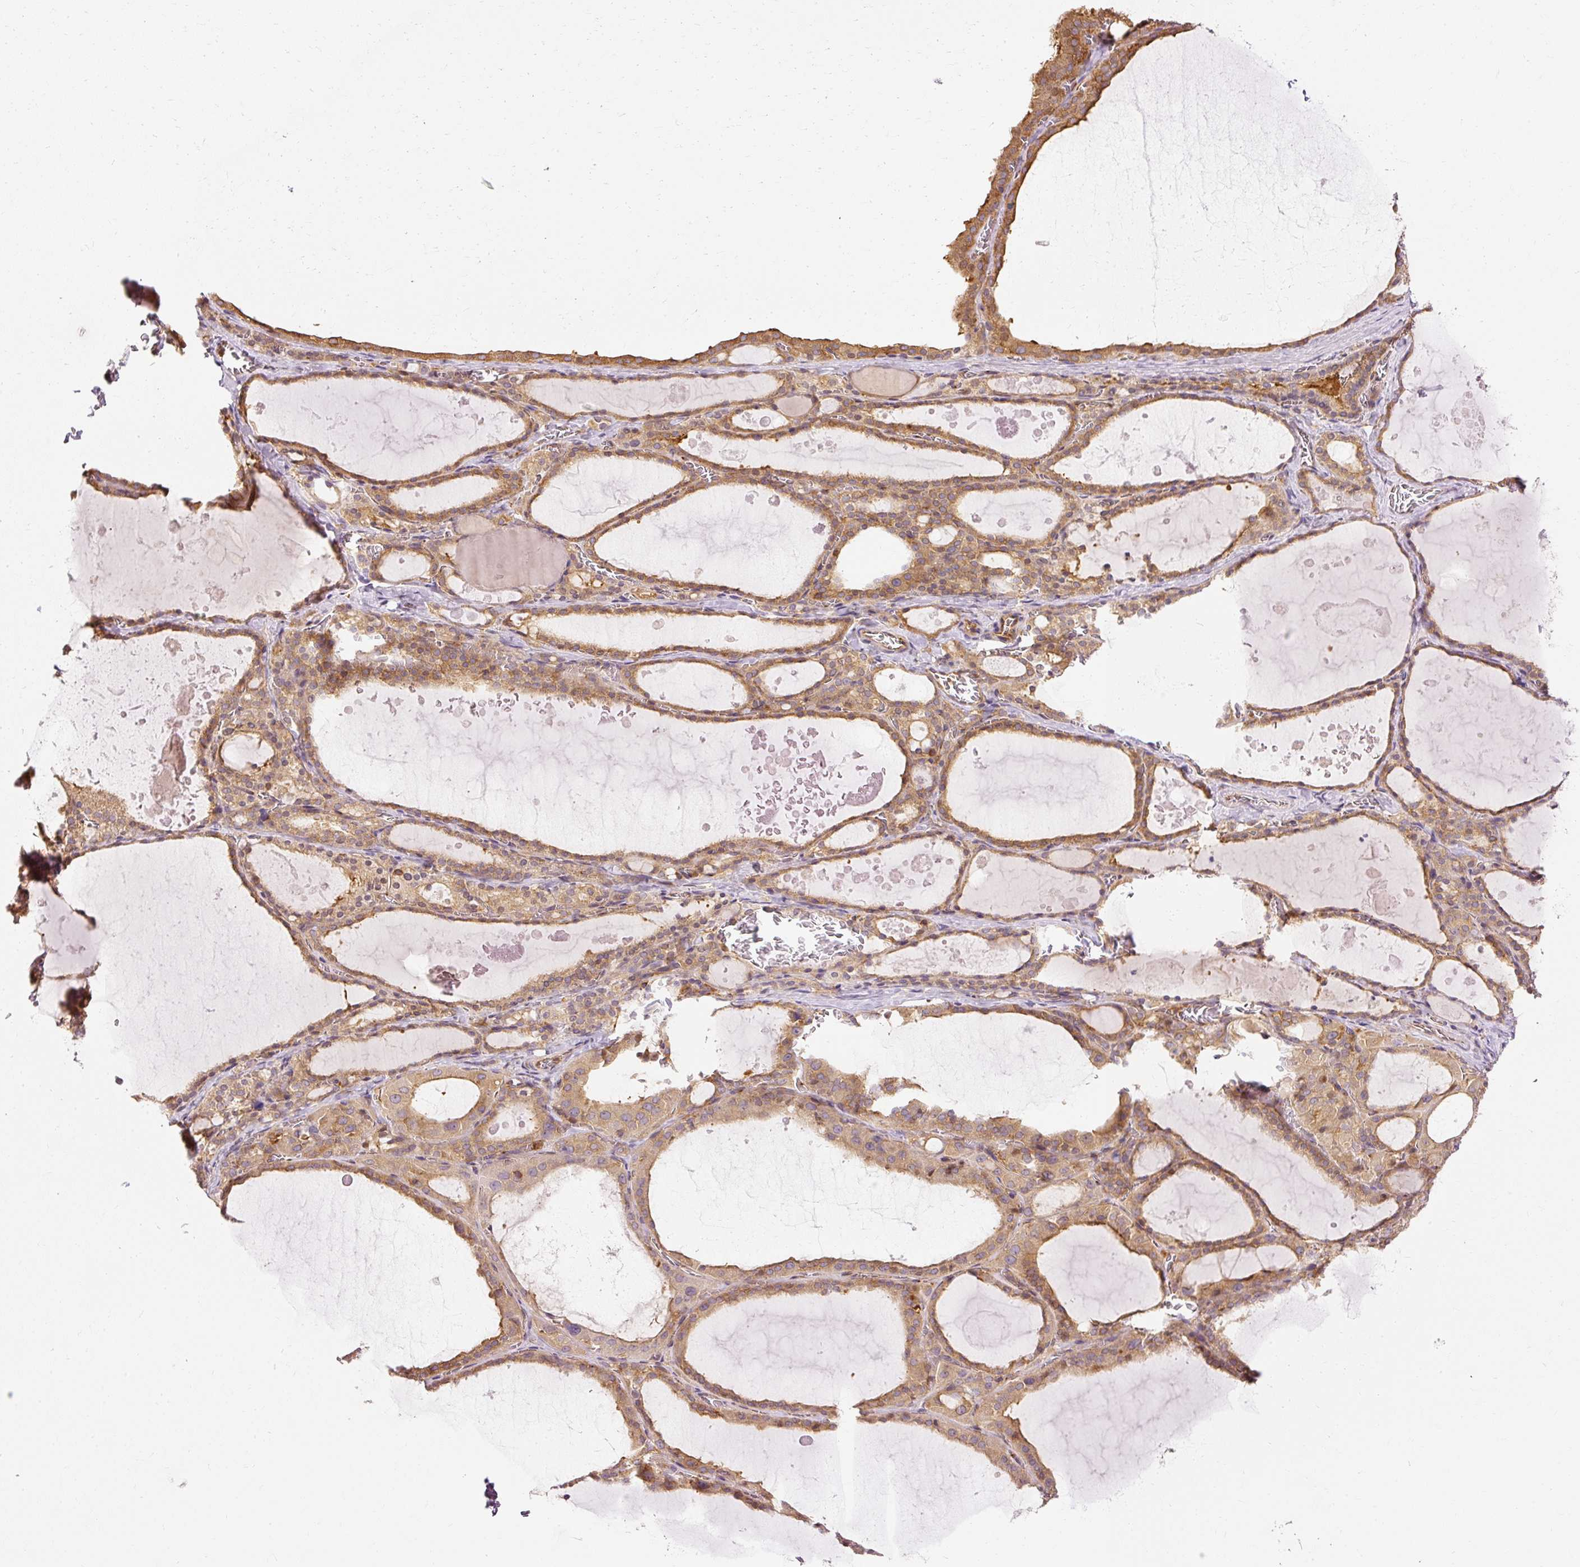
{"staining": {"intensity": "strong", "quantity": ">75%", "location": "cytoplasmic/membranous"}, "tissue": "thyroid gland", "cell_type": "Glandular cells", "image_type": "normal", "snomed": [{"axis": "morphology", "description": "Normal tissue, NOS"}, {"axis": "topography", "description": "Thyroid gland"}], "caption": "Protein analysis of unremarkable thyroid gland reveals strong cytoplasmic/membranous staining in approximately >75% of glandular cells. Ihc stains the protein of interest in brown and the nuclei are stained blue.", "gene": "ARMH3", "patient": {"sex": "male", "age": 56}}